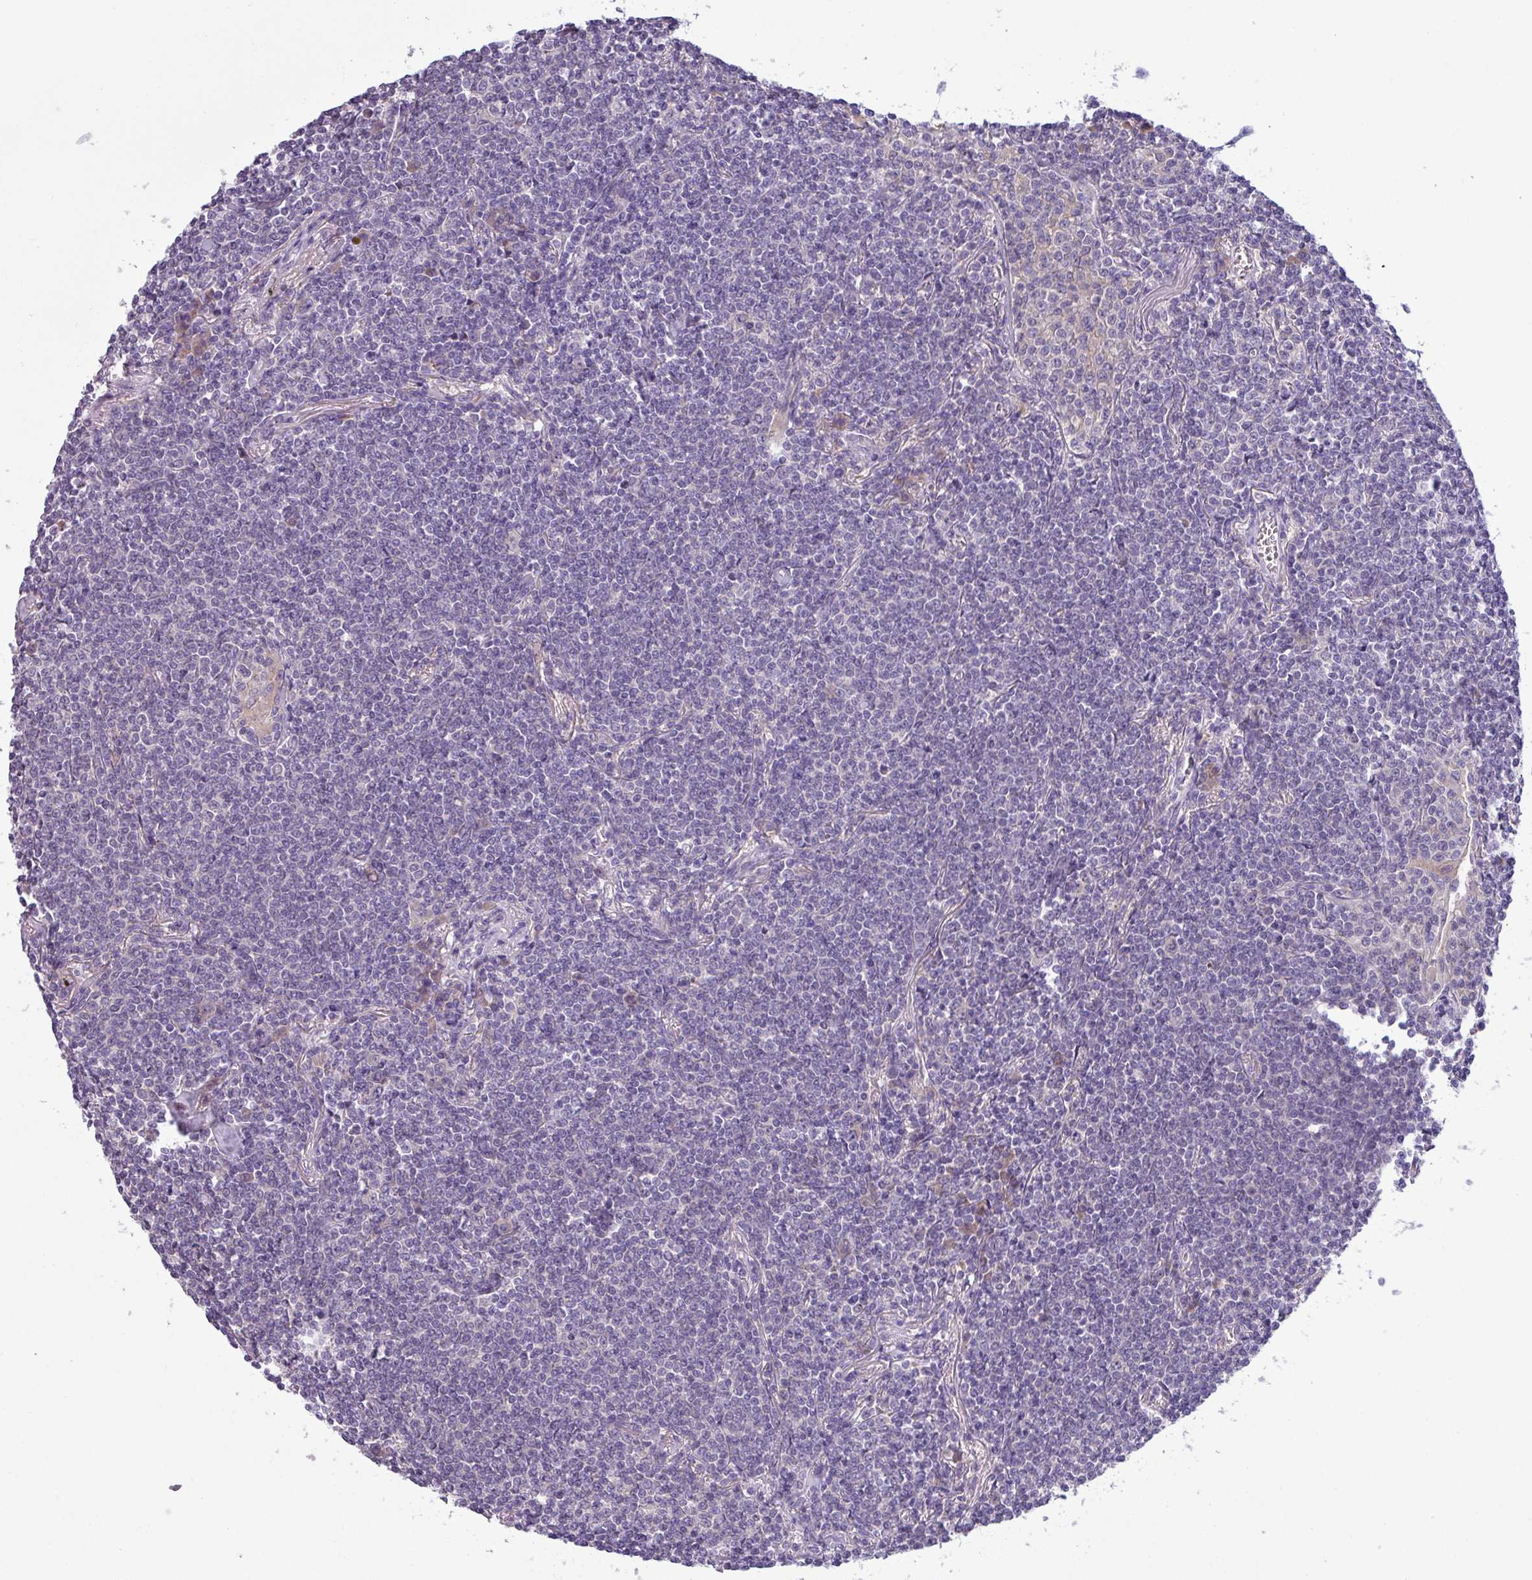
{"staining": {"intensity": "negative", "quantity": "none", "location": "none"}, "tissue": "lymphoma", "cell_type": "Tumor cells", "image_type": "cancer", "snomed": [{"axis": "morphology", "description": "Malignant lymphoma, non-Hodgkin's type, Low grade"}, {"axis": "topography", "description": "Lung"}], "caption": "An immunohistochemistry image of malignant lymphoma, non-Hodgkin's type (low-grade) is shown. There is no staining in tumor cells of malignant lymphoma, non-Hodgkin's type (low-grade). The staining is performed using DAB (3,3'-diaminobenzidine) brown chromogen with nuclei counter-stained in using hematoxylin.", "gene": "C20orf27", "patient": {"sex": "female", "age": 71}}